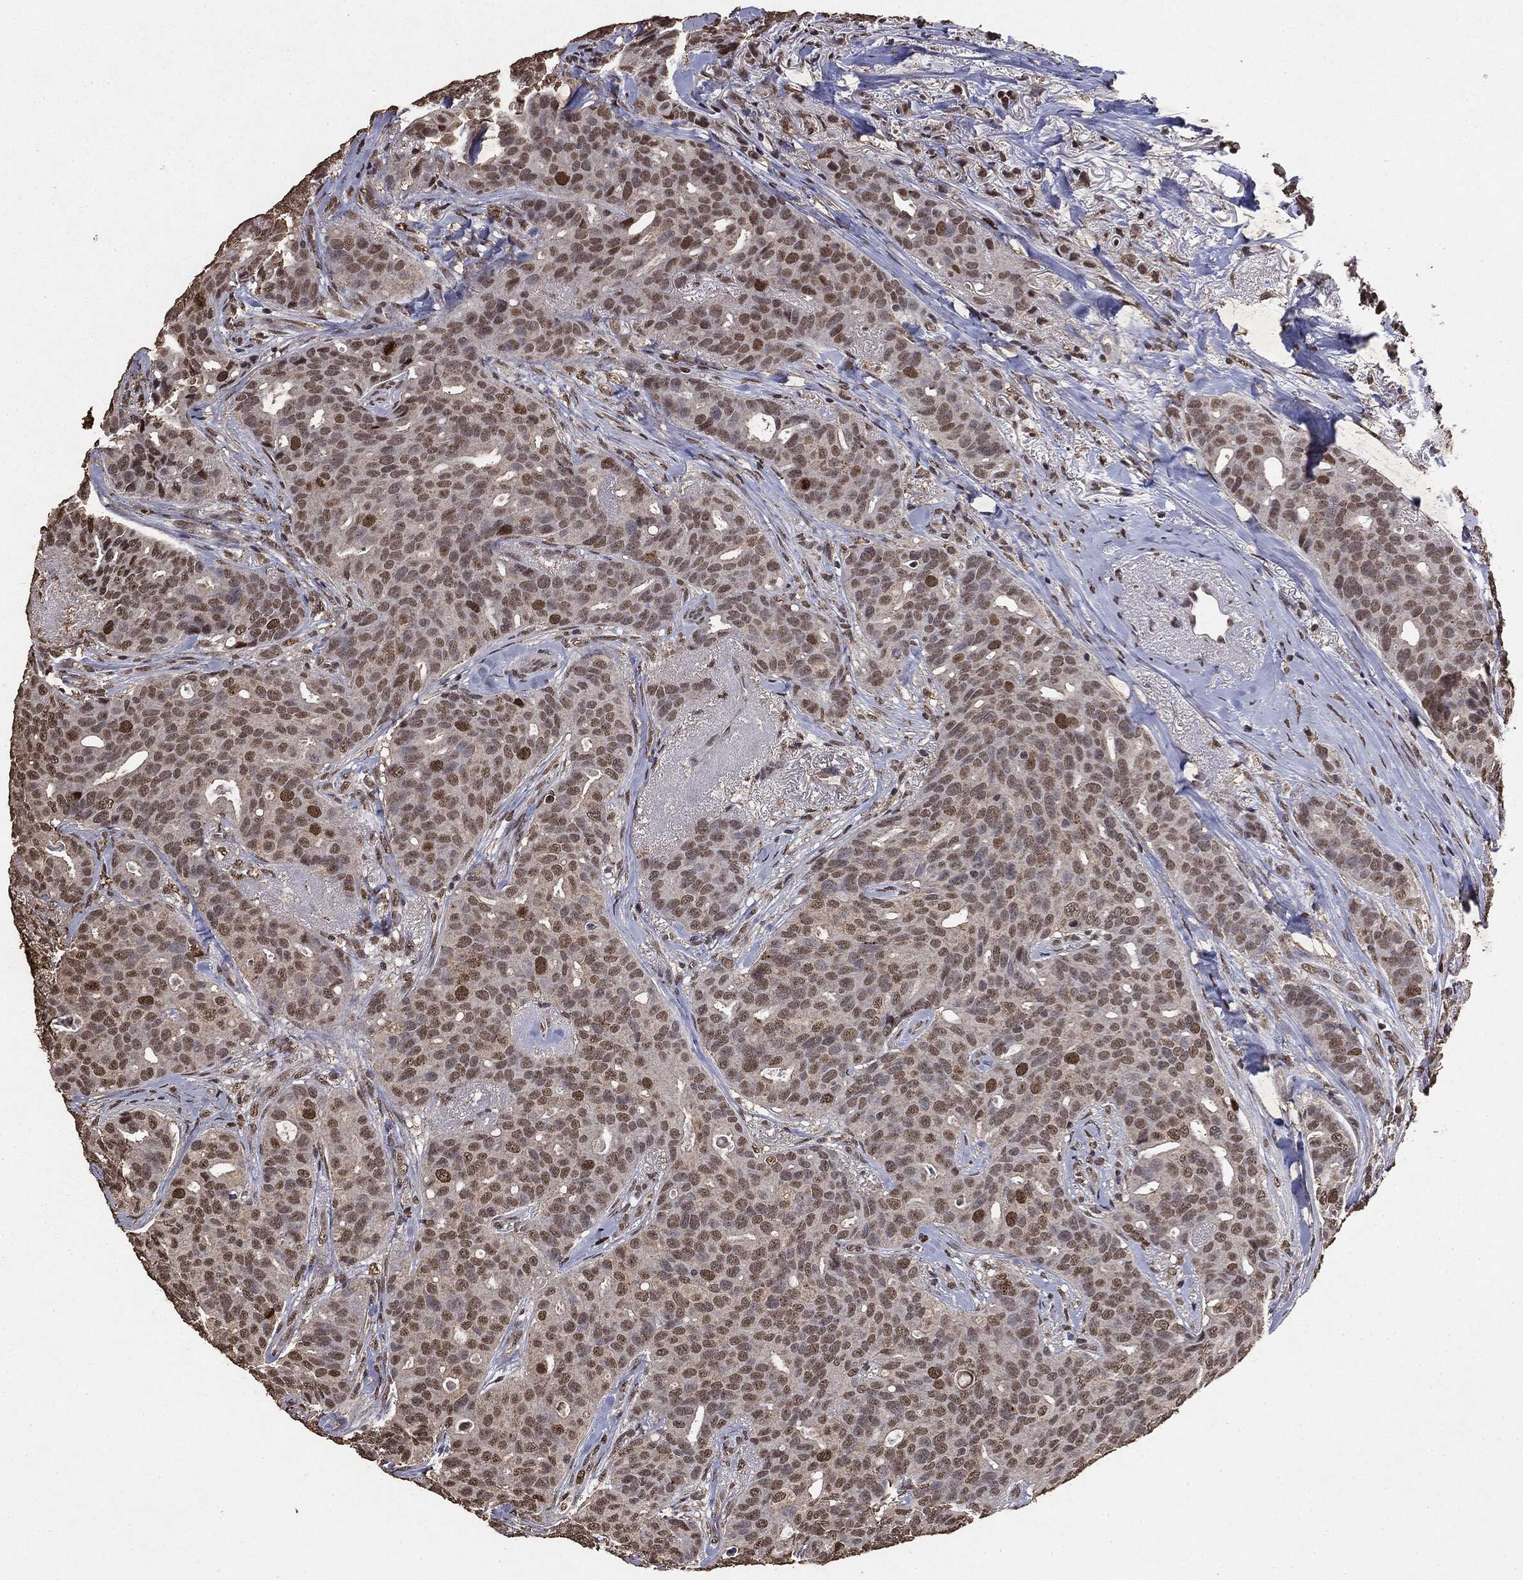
{"staining": {"intensity": "weak", "quantity": "25%-75%", "location": "nuclear"}, "tissue": "breast cancer", "cell_type": "Tumor cells", "image_type": "cancer", "snomed": [{"axis": "morphology", "description": "Duct carcinoma"}, {"axis": "topography", "description": "Breast"}], "caption": "Breast cancer (intraductal carcinoma) stained with immunohistochemistry demonstrates weak nuclear expression in about 25%-75% of tumor cells.", "gene": "RAD18", "patient": {"sex": "female", "age": 54}}